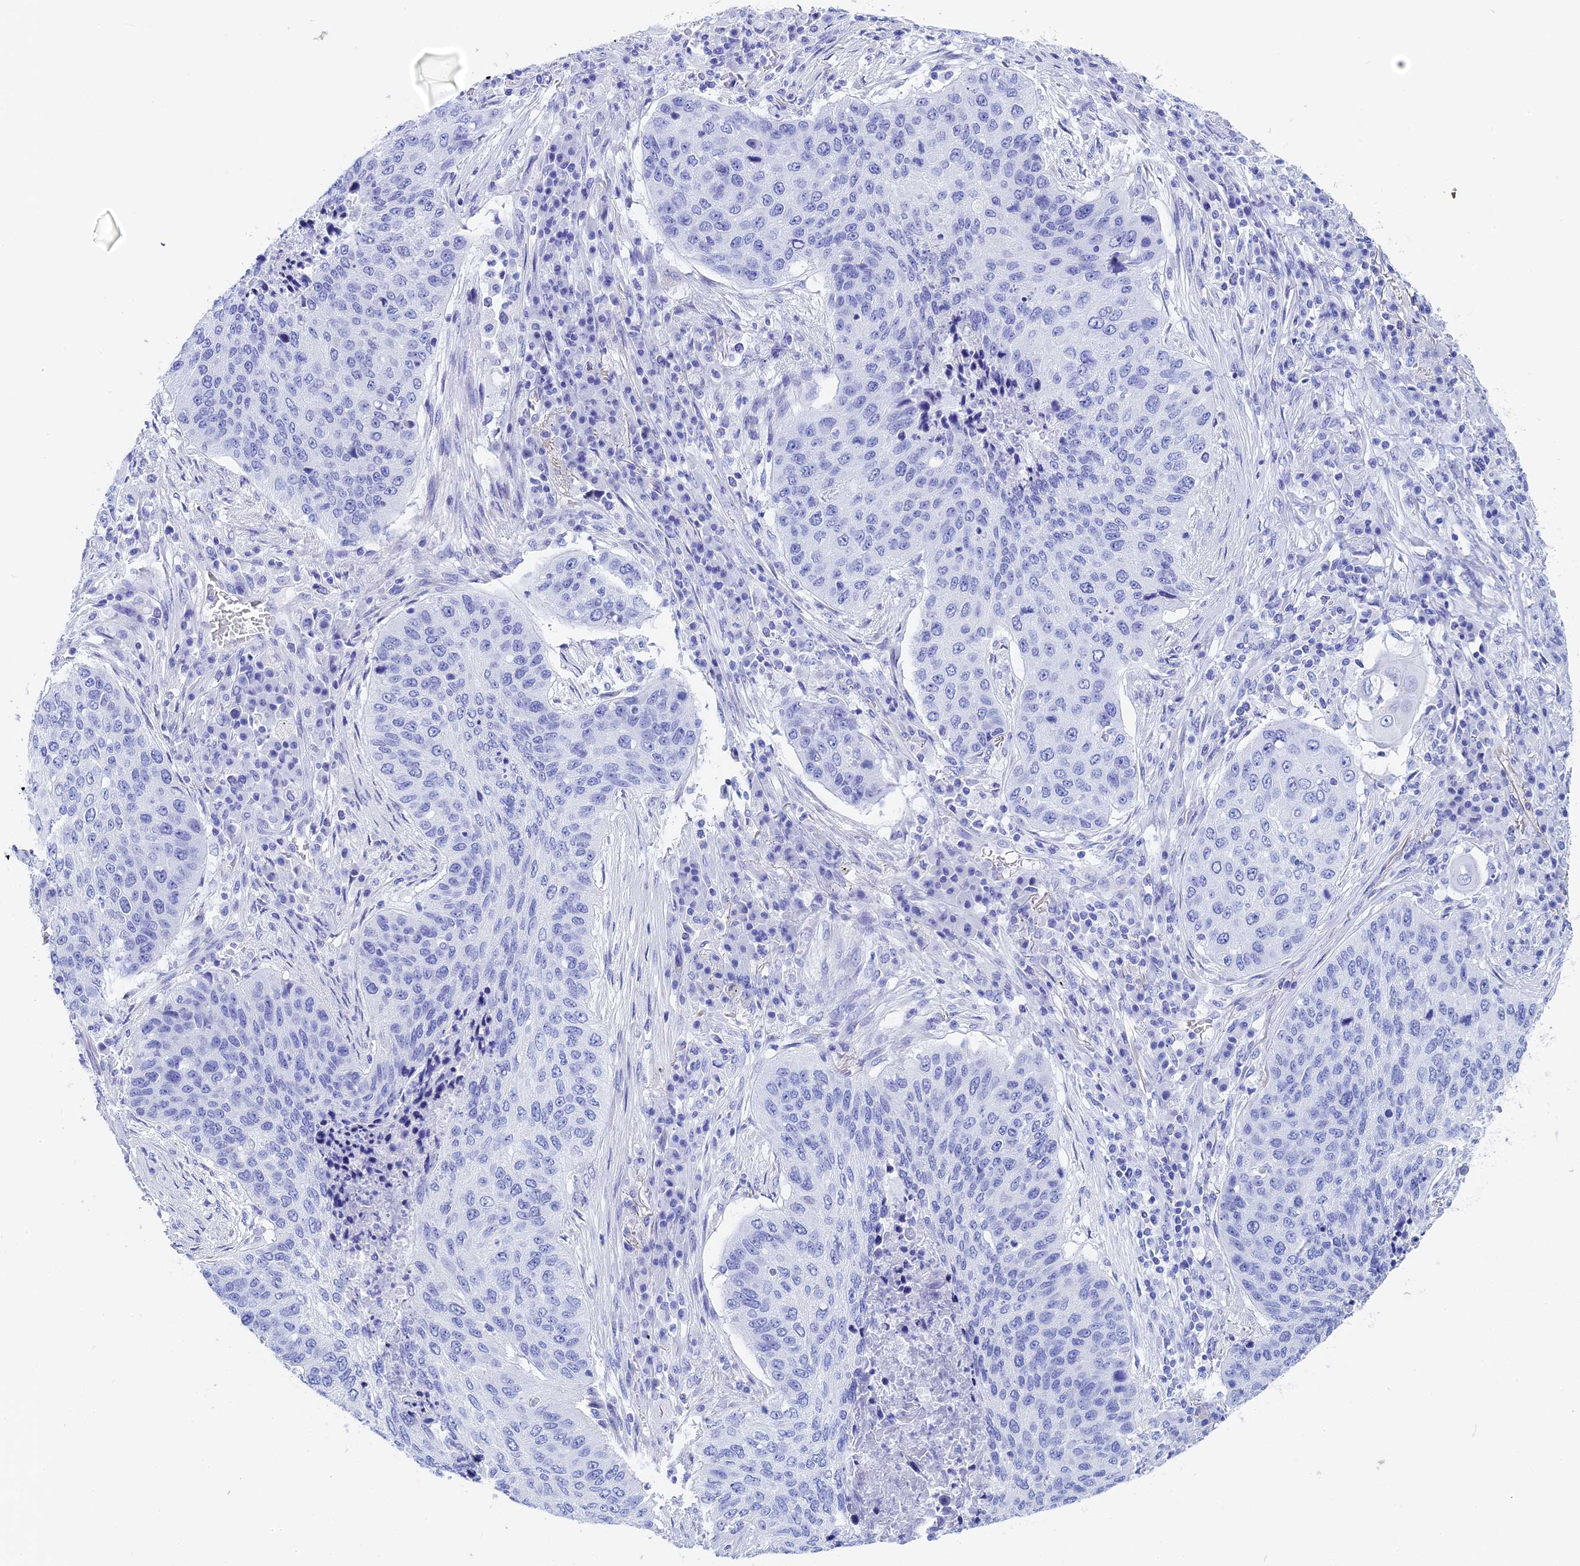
{"staining": {"intensity": "negative", "quantity": "none", "location": "none"}, "tissue": "lung cancer", "cell_type": "Tumor cells", "image_type": "cancer", "snomed": [{"axis": "morphology", "description": "Squamous cell carcinoma, NOS"}, {"axis": "topography", "description": "Lung"}], "caption": "High magnification brightfield microscopy of squamous cell carcinoma (lung) stained with DAB (brown) and counterstained with hematoxylin (blue): tumor cells show no significant positivity. (DAB (3,3'-diaminobenzidine) IHC, high magnification).", "gene": "TEX101", "patient": {"sex": "female", "age": 63}}